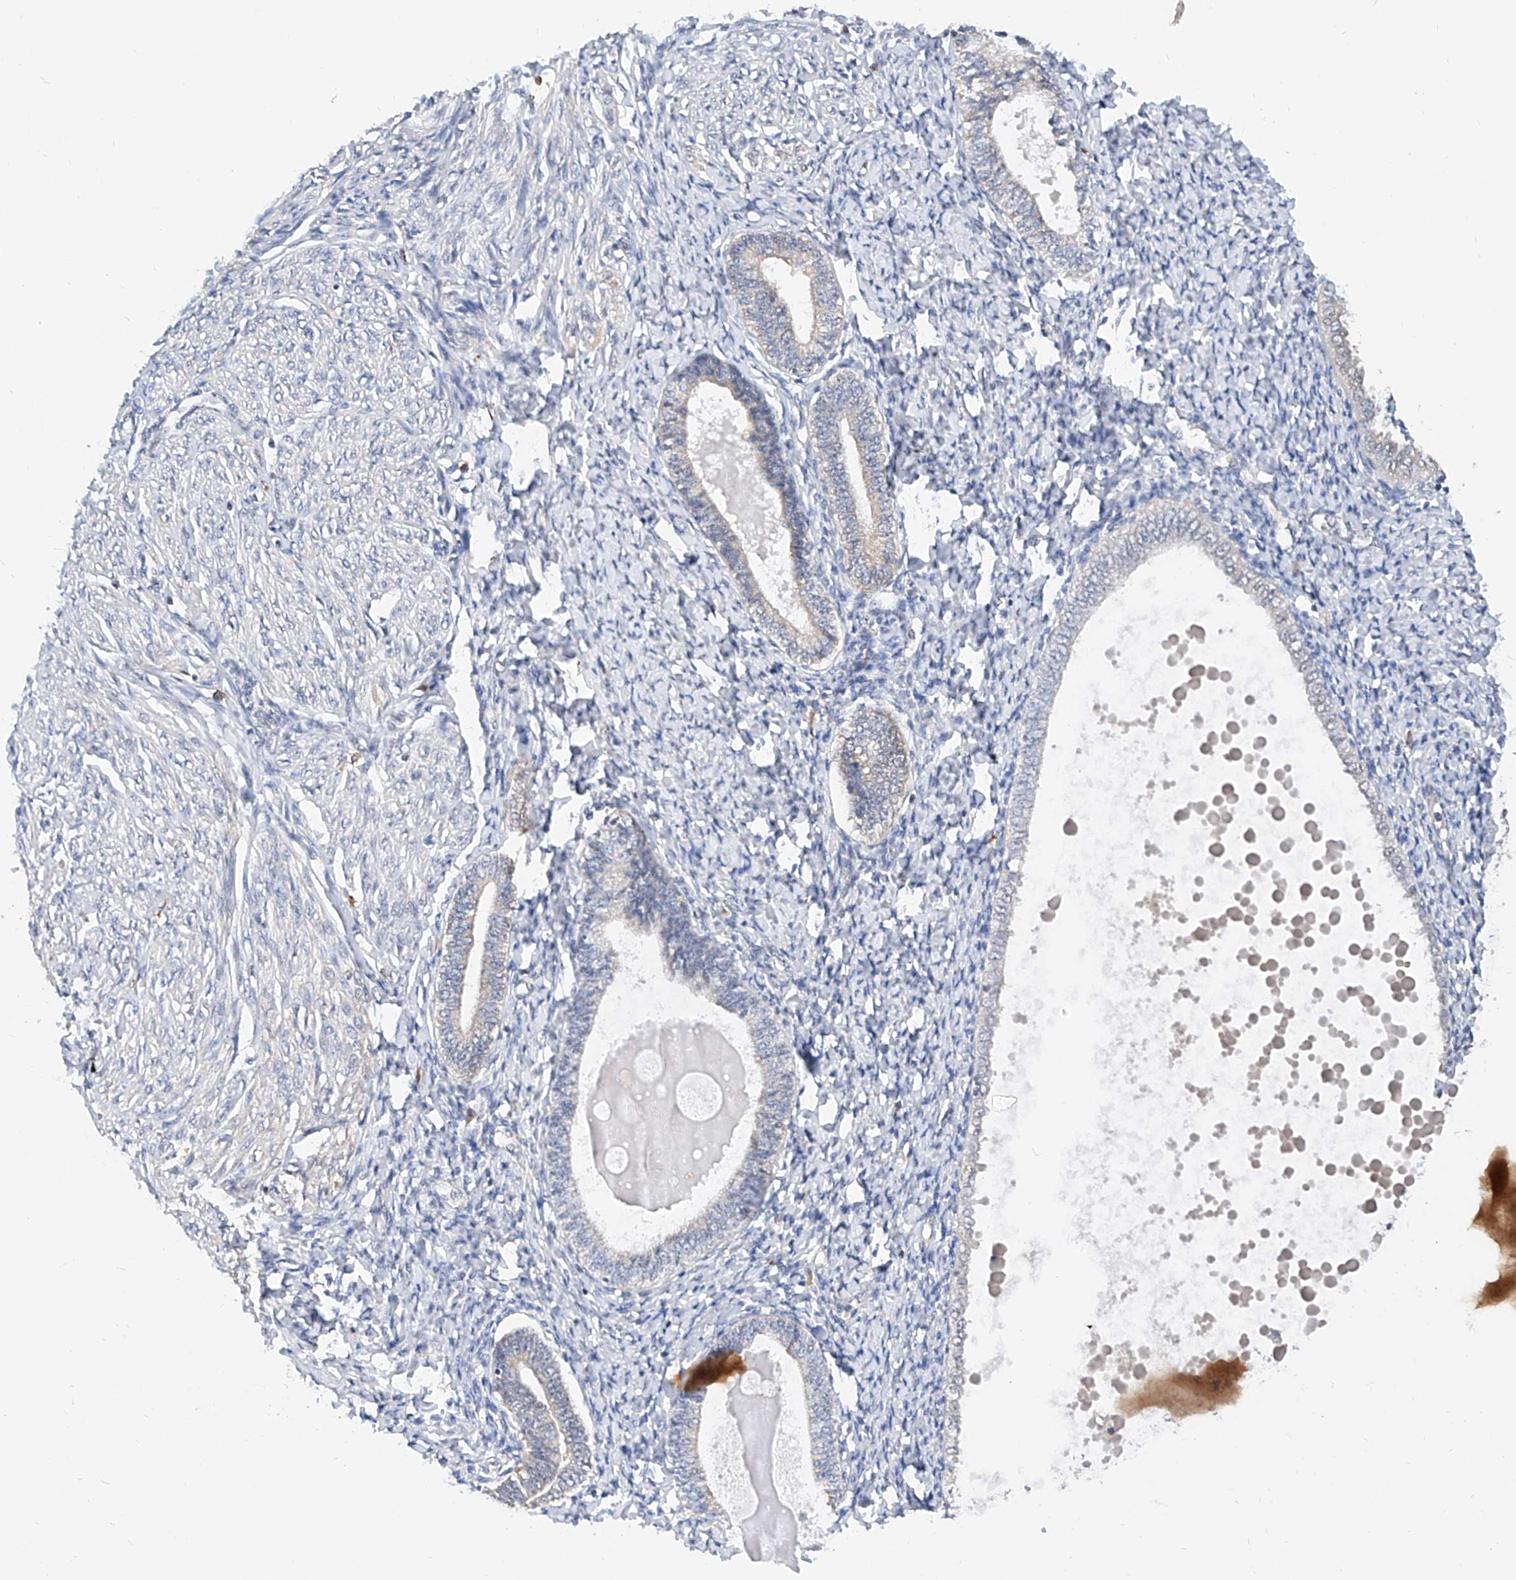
{"staining": {"intensity": "negative", "quantity": "none", "location": "none"}, "tissue": "endometrium", "cell_type": "Cells in endometrial stroma", "image_type": "normal", "snomed": [{"axis": "morphology", "description": "Normal tissue, NOS"}, {"axis": "topography", "description": "Endometrium"}], "caption": "Immunohistochemistry (IHC) photomicrograph of normal endometrium: endometrium stained with DAB reveals no significant protein positivity in cells in endometrial stroma.", "gene": "CARMIL3", "patient": {"sex": "female", "age": 72}}